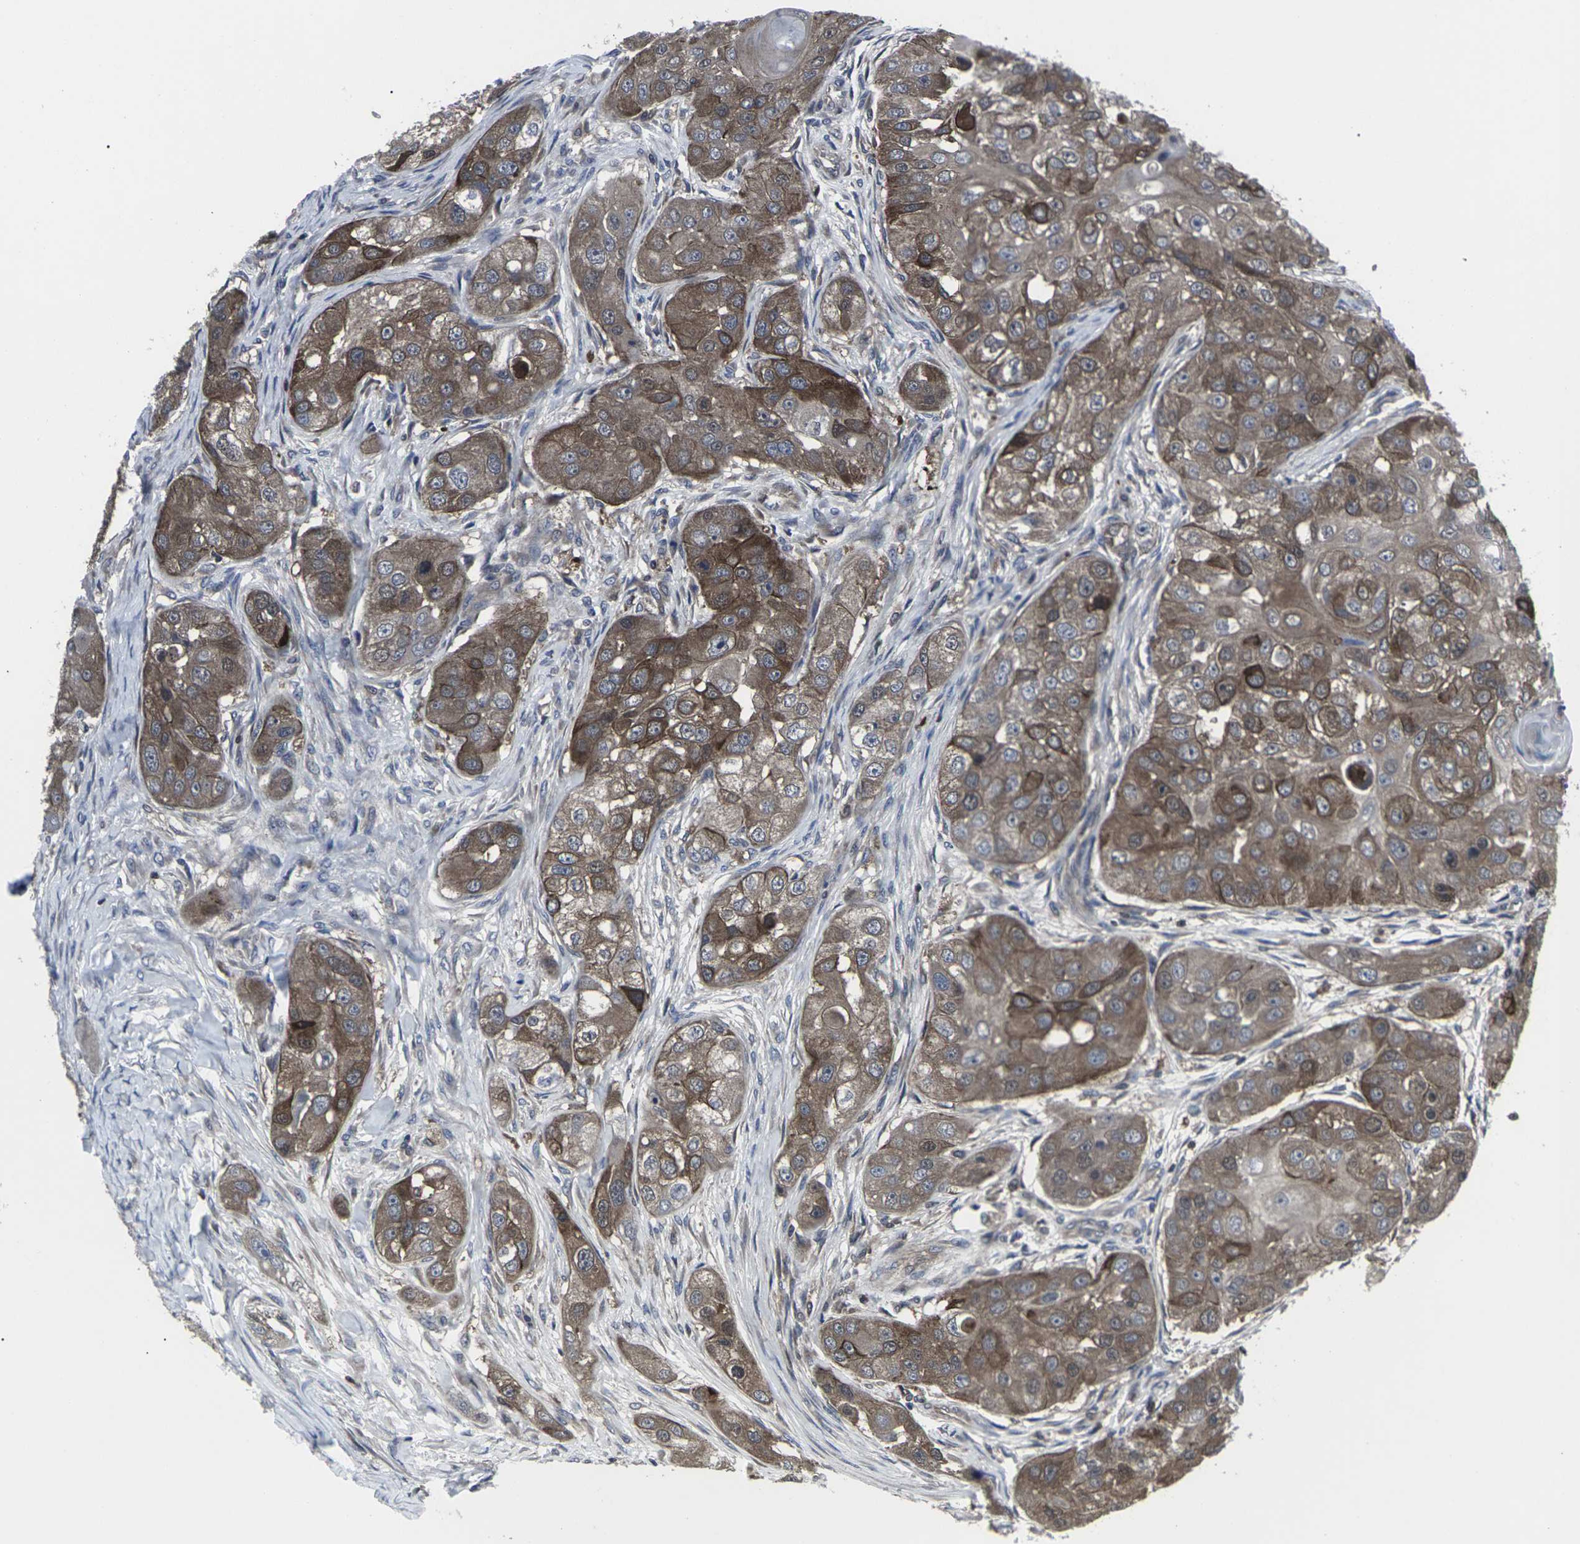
{"staining": {"intensity": "moderate", "quantity": ">75%", "location": "cytoplasmic/membranous"}, "tissue": "head and neck cancer", "cell_type": "Tumor cells", "image_type": "cancer", "snomed": [{"axis": "morphology", "description": "Normal tissue, NOS"}, {"axis": "morphology", "description": "Squamous cell carcinoma, NOS"}, {"axis": "topography", "description": "Skeletal muscle"}, {"axis": "topography", "description": "Head-Neck"}], "caption": "Brown immunohistochemical staining in head and neck cancer (squamous cell carcinoma) shows moderate cytoplasmic/membranous staining in approximately >75% of tumor cells.", "gene": "HPRT1", "patient": {"sex": "male", "age": 51}}